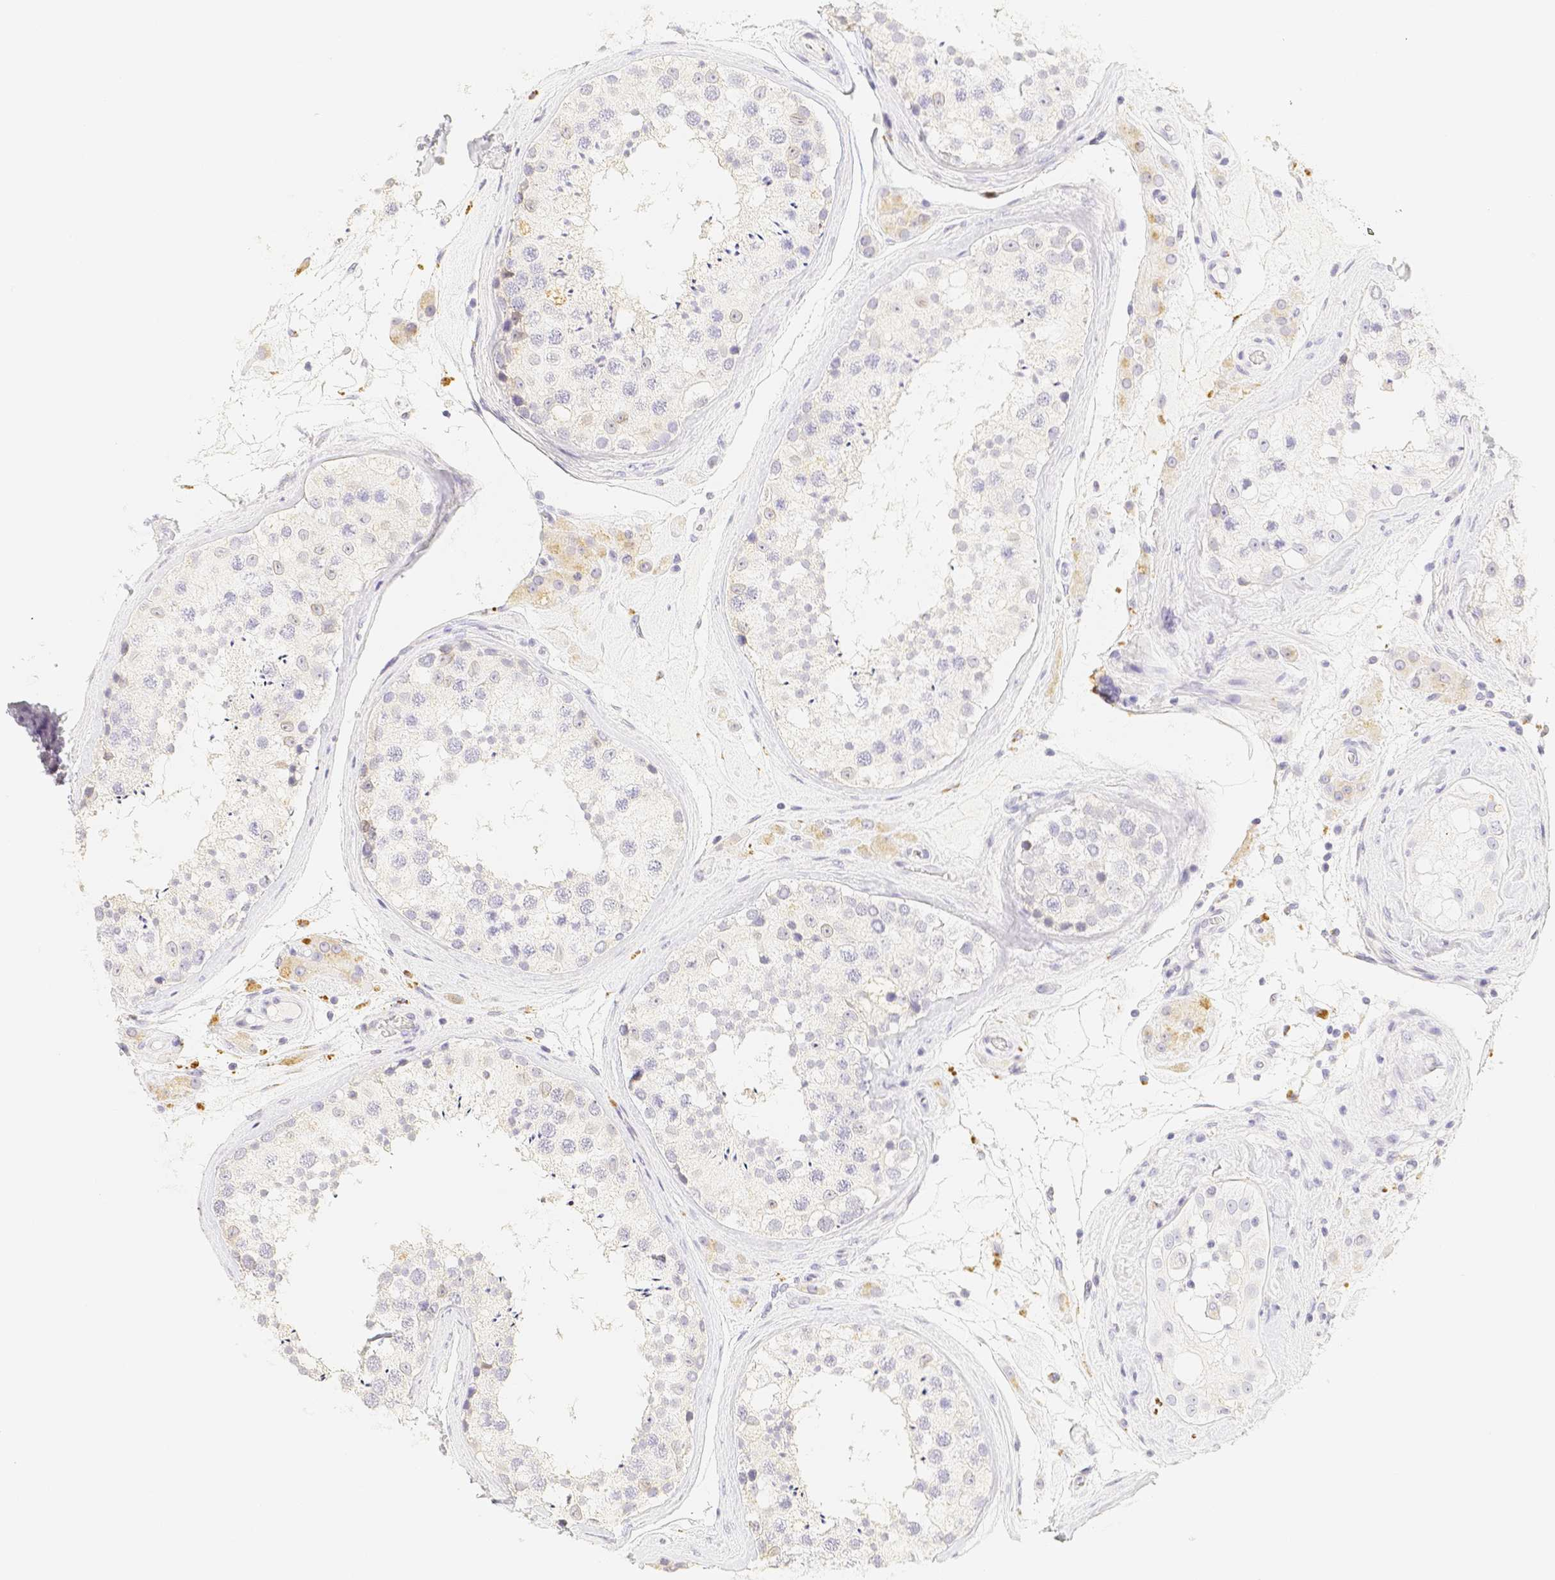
{"staining": {"intensity": "negative", "quantity": "none", "location": "none"}, "tissue": "testis", "cell_type": "Cells in seminiferous ducts", "image_type": "normal", "snomed": [{"axis": "morphology", "description": "Normal tissue, NOS"}, {"axis": "topography", "description": "Testis"}], "caption": "Immunohistochemistry of benign human testis exhibits no expression in cells in seminiferous ducts. The staining is performed using DAB (3,3'-diaminobenzidine) brown chromogen with nuclei counter-stained in using hematoxylin.", "gene": "PADI4", "patient": {"sex": "male", "age": 46}}